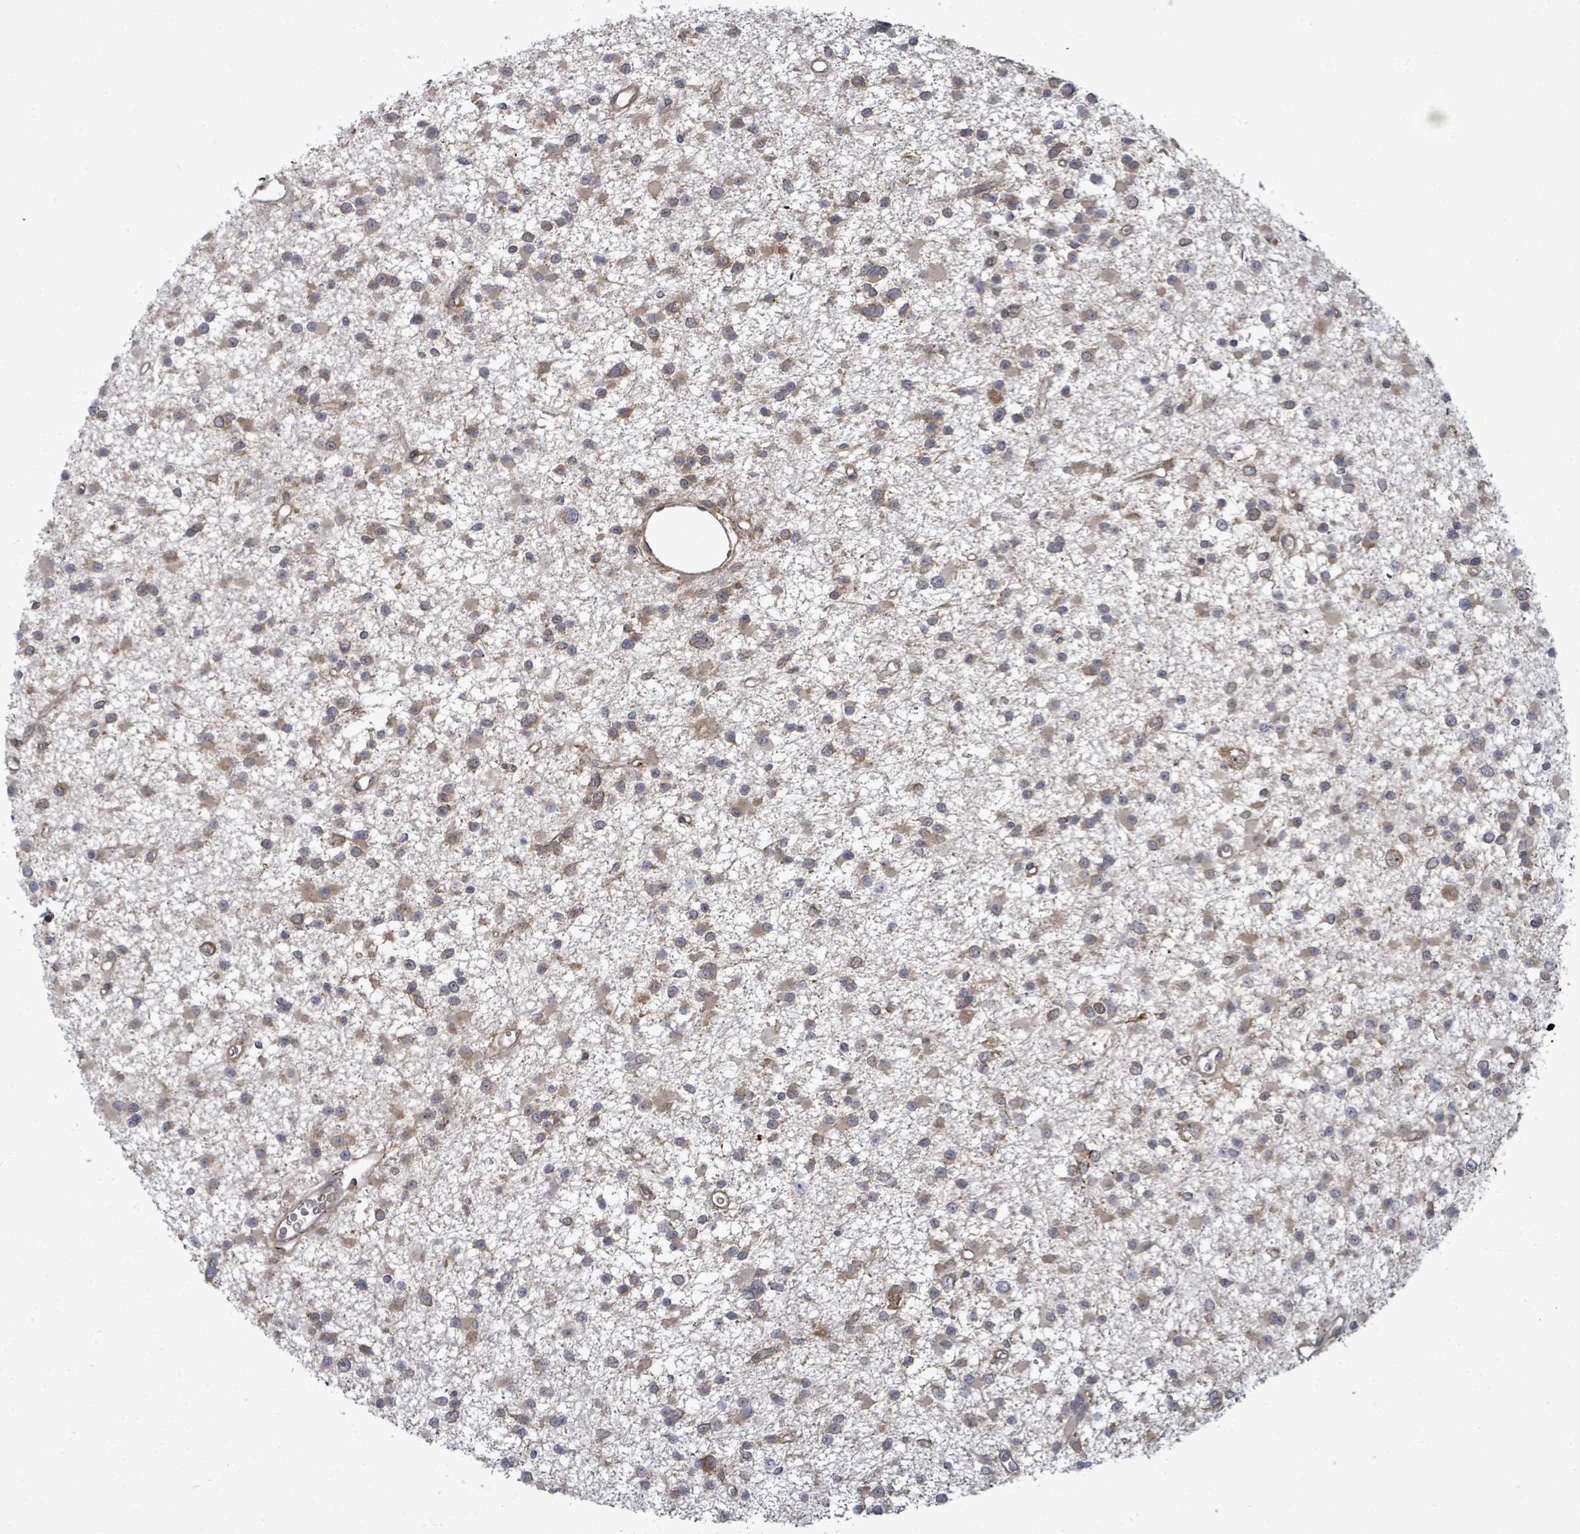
{"staining": {"intensity": "moderate", "quantity": "25%-75%", "location": "cytoplasmic/membranous"}, "tissue": "glioma", "cell_type": "Tumor cells", "image_type": "cancer", "snomed": [{"axis": "morphology", "description": "Glioma, malignant, Low grade"}, {"axis": "topography", "description": "Brain"}], "caption": "Malignant low-grade glioma stained with immunohistochemistry demonstrates moderate cytoplasmic/membranous expression in about 25%-75% of tumor cells.", "gene": "EIF3C", "patient": {"sex": "female", "age": 22}}